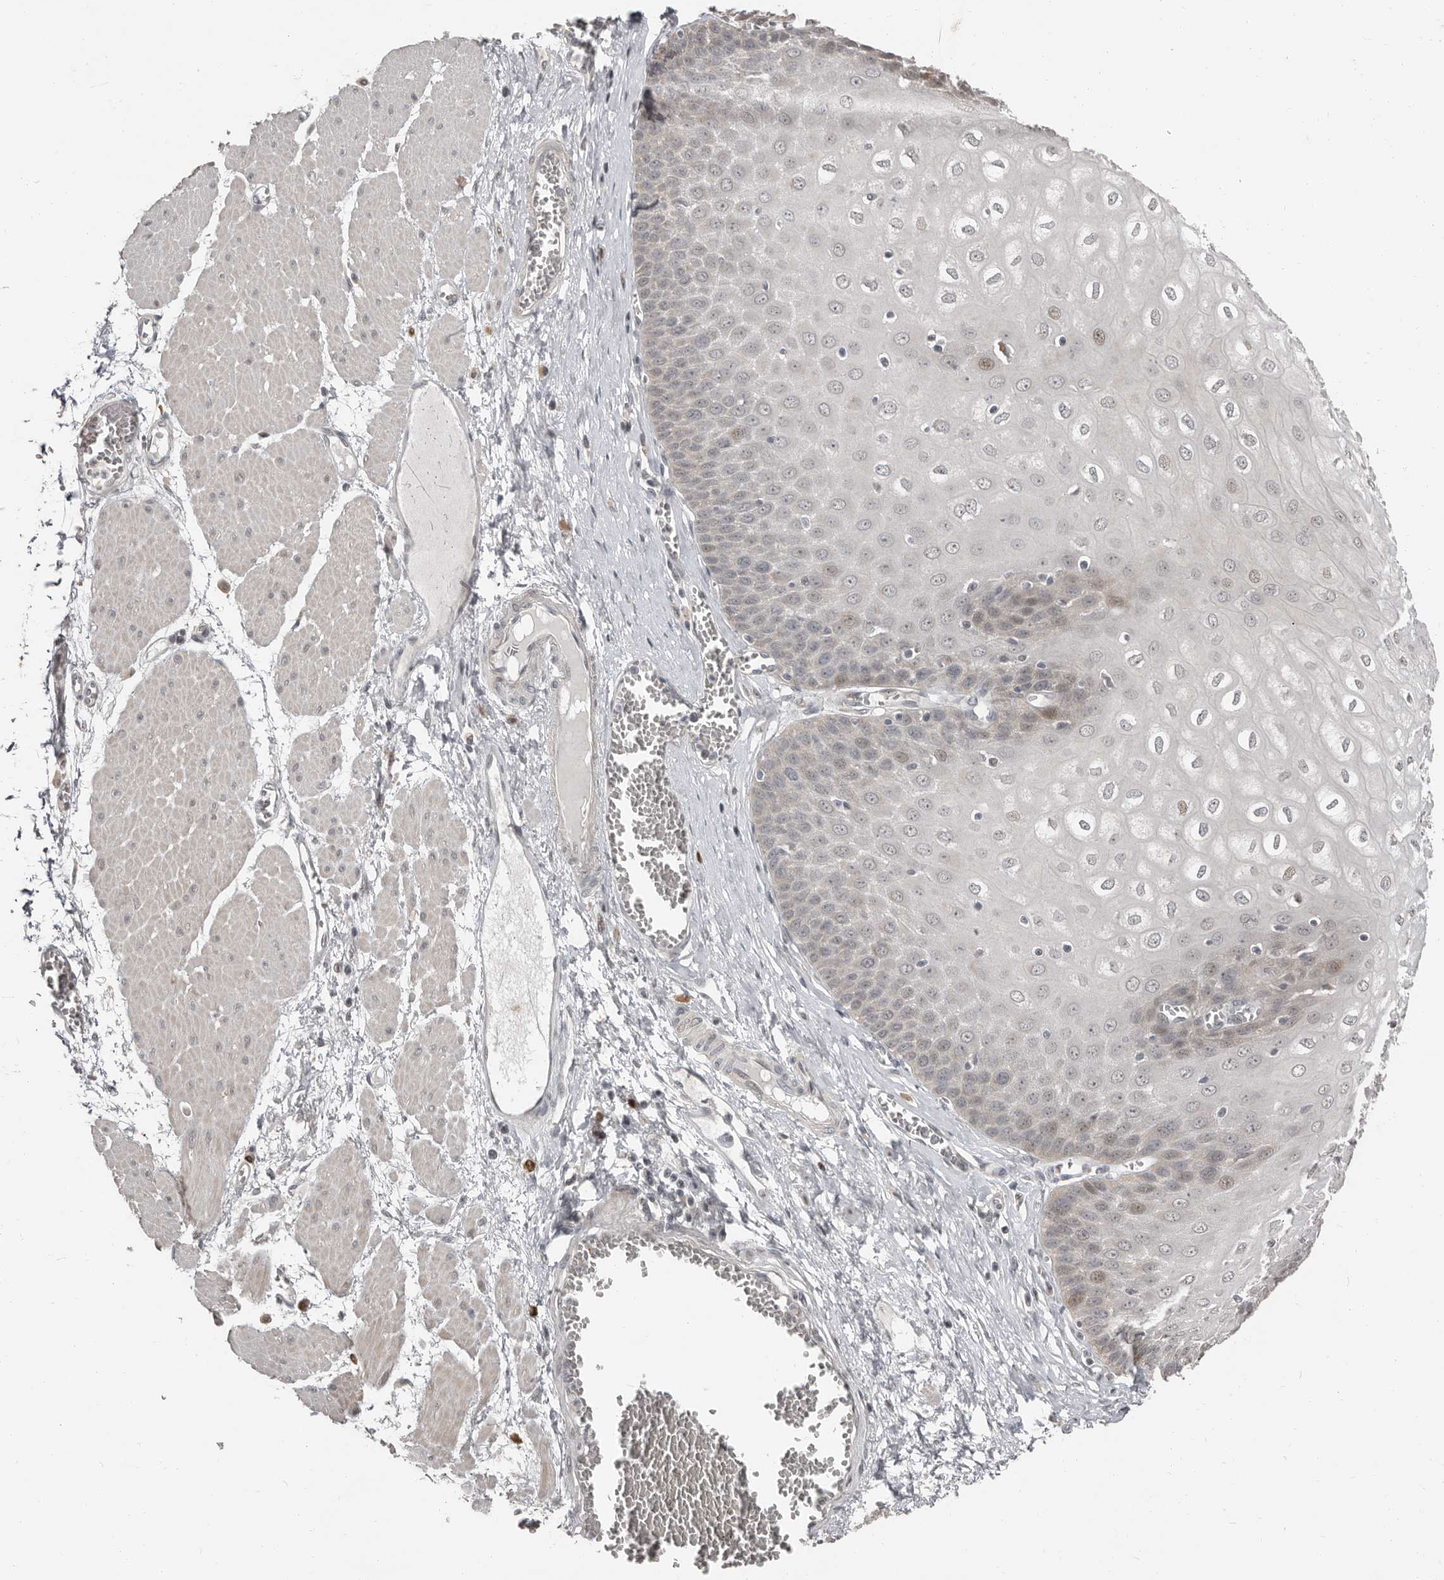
{"staining": {"intensity": "weak", "quantity": "<25%", "location": "cytoplasmic/membranous"}, "tissue": "esophagus", "cell_type": "Squamous epithelial cells", "image_type": "normal", "snomed": [{"axis": "morphology", "description": "Normal tissue, NOS"}, {"axis": "topography", "description": "Esophagus"}], "caption": "Protein analysis of normal esophagus demonstrates no significant expression in squamous epithelial cells. (Stains: DAB (3,3'-diaminobenzidine) immunohistochemistry with hematoxylin counter stain, Microscopy: brightfield microscopy at high magnification).", "gene": "APOL6", "patient": {"sex": "male", "age": 60}}